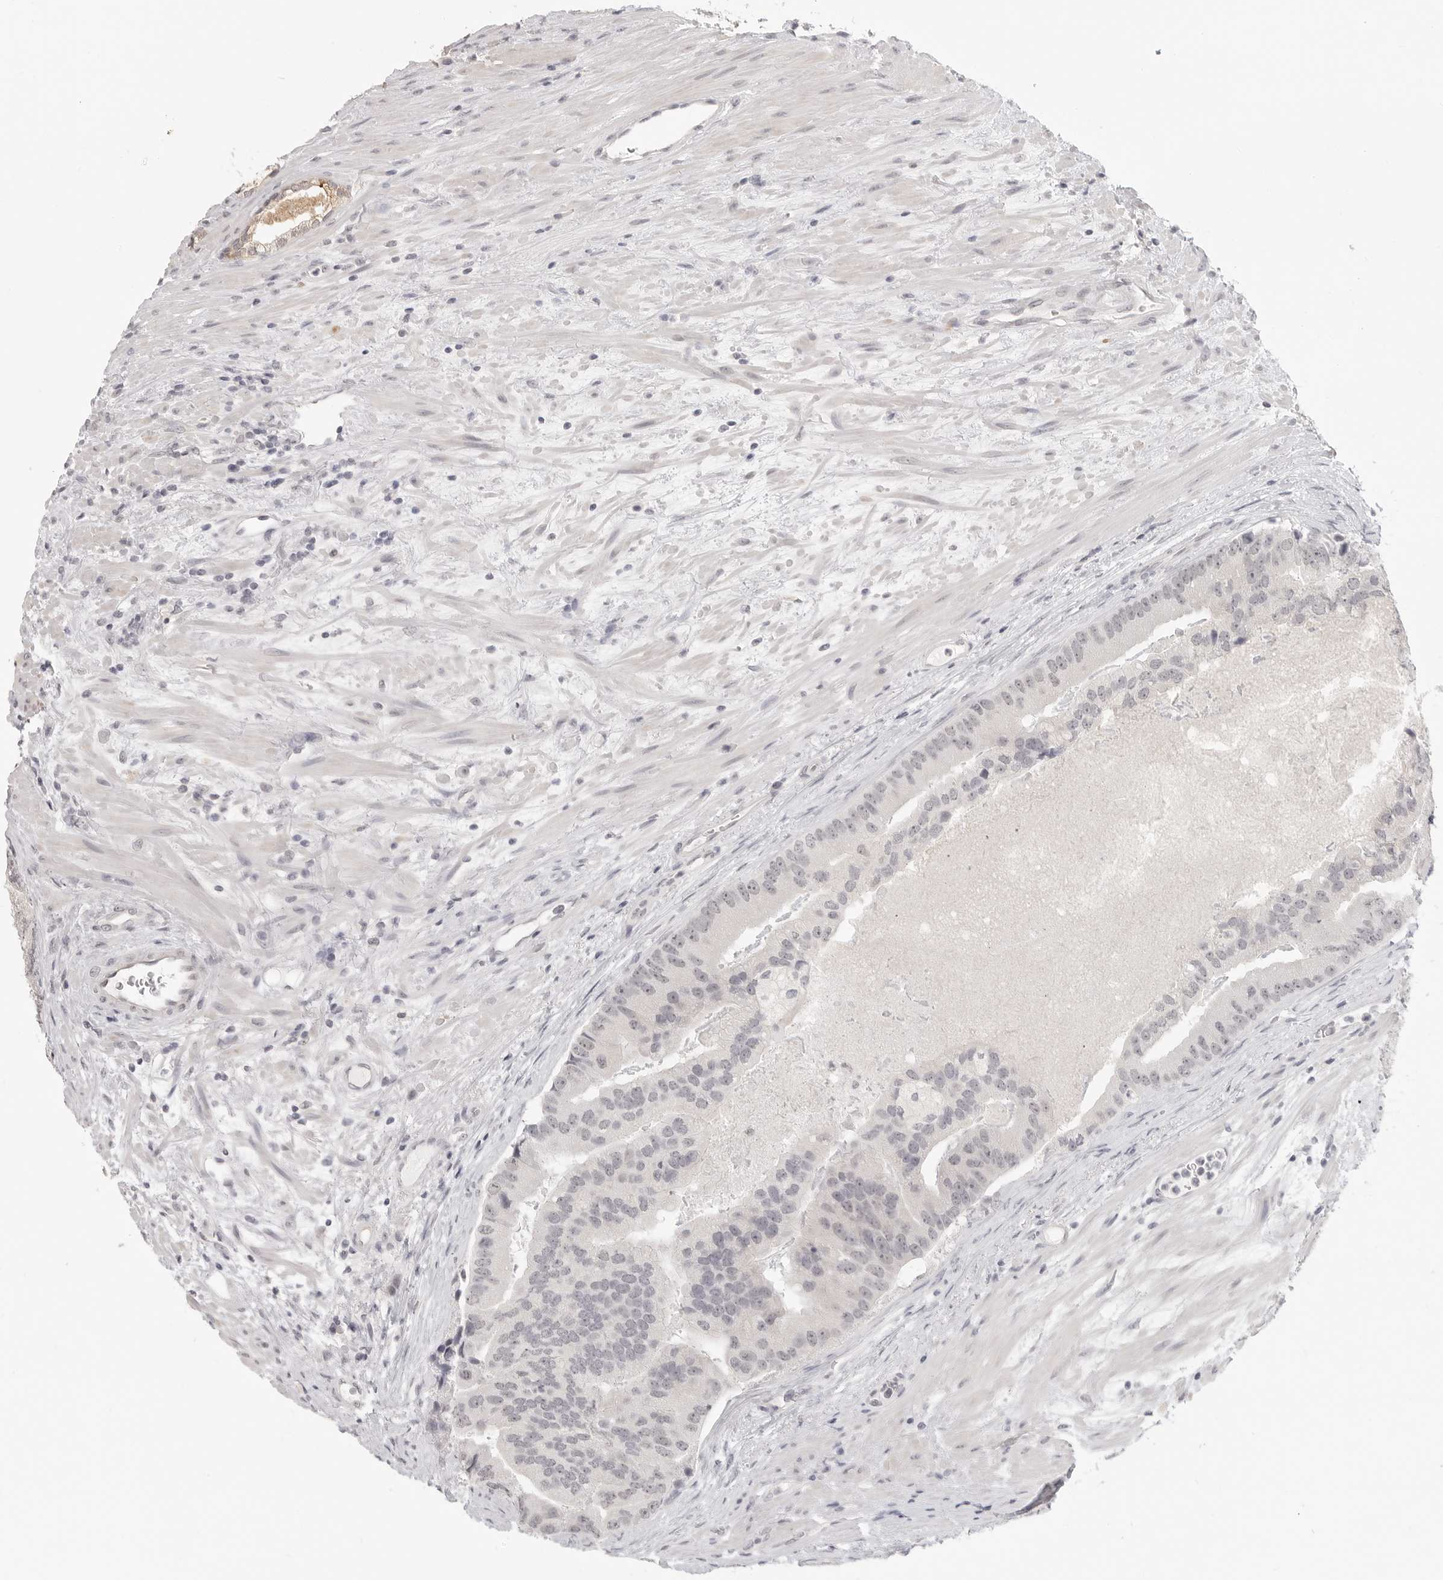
{"staining": {"intensity": "negative", "quantity": "none", "location": "none"}, "tissue": "prostate cancer", "cell_type": "Tumor cells", "image_type": "cancer", "snomed": [{"axis": "morphology", "description": "Adenocarcinoma, High grade"}, {"axis": "topography", "description": "Prostate"}], "caption": "High power microscopy photomicrograph of an immunohistochemistry (IHC) photomicrograph of high-grade adenocarcinoma (prostate), revealing no significant positivity in tumor cells.", "gene": "KLK11", "patient": {"sex": "male", "age": 70}}